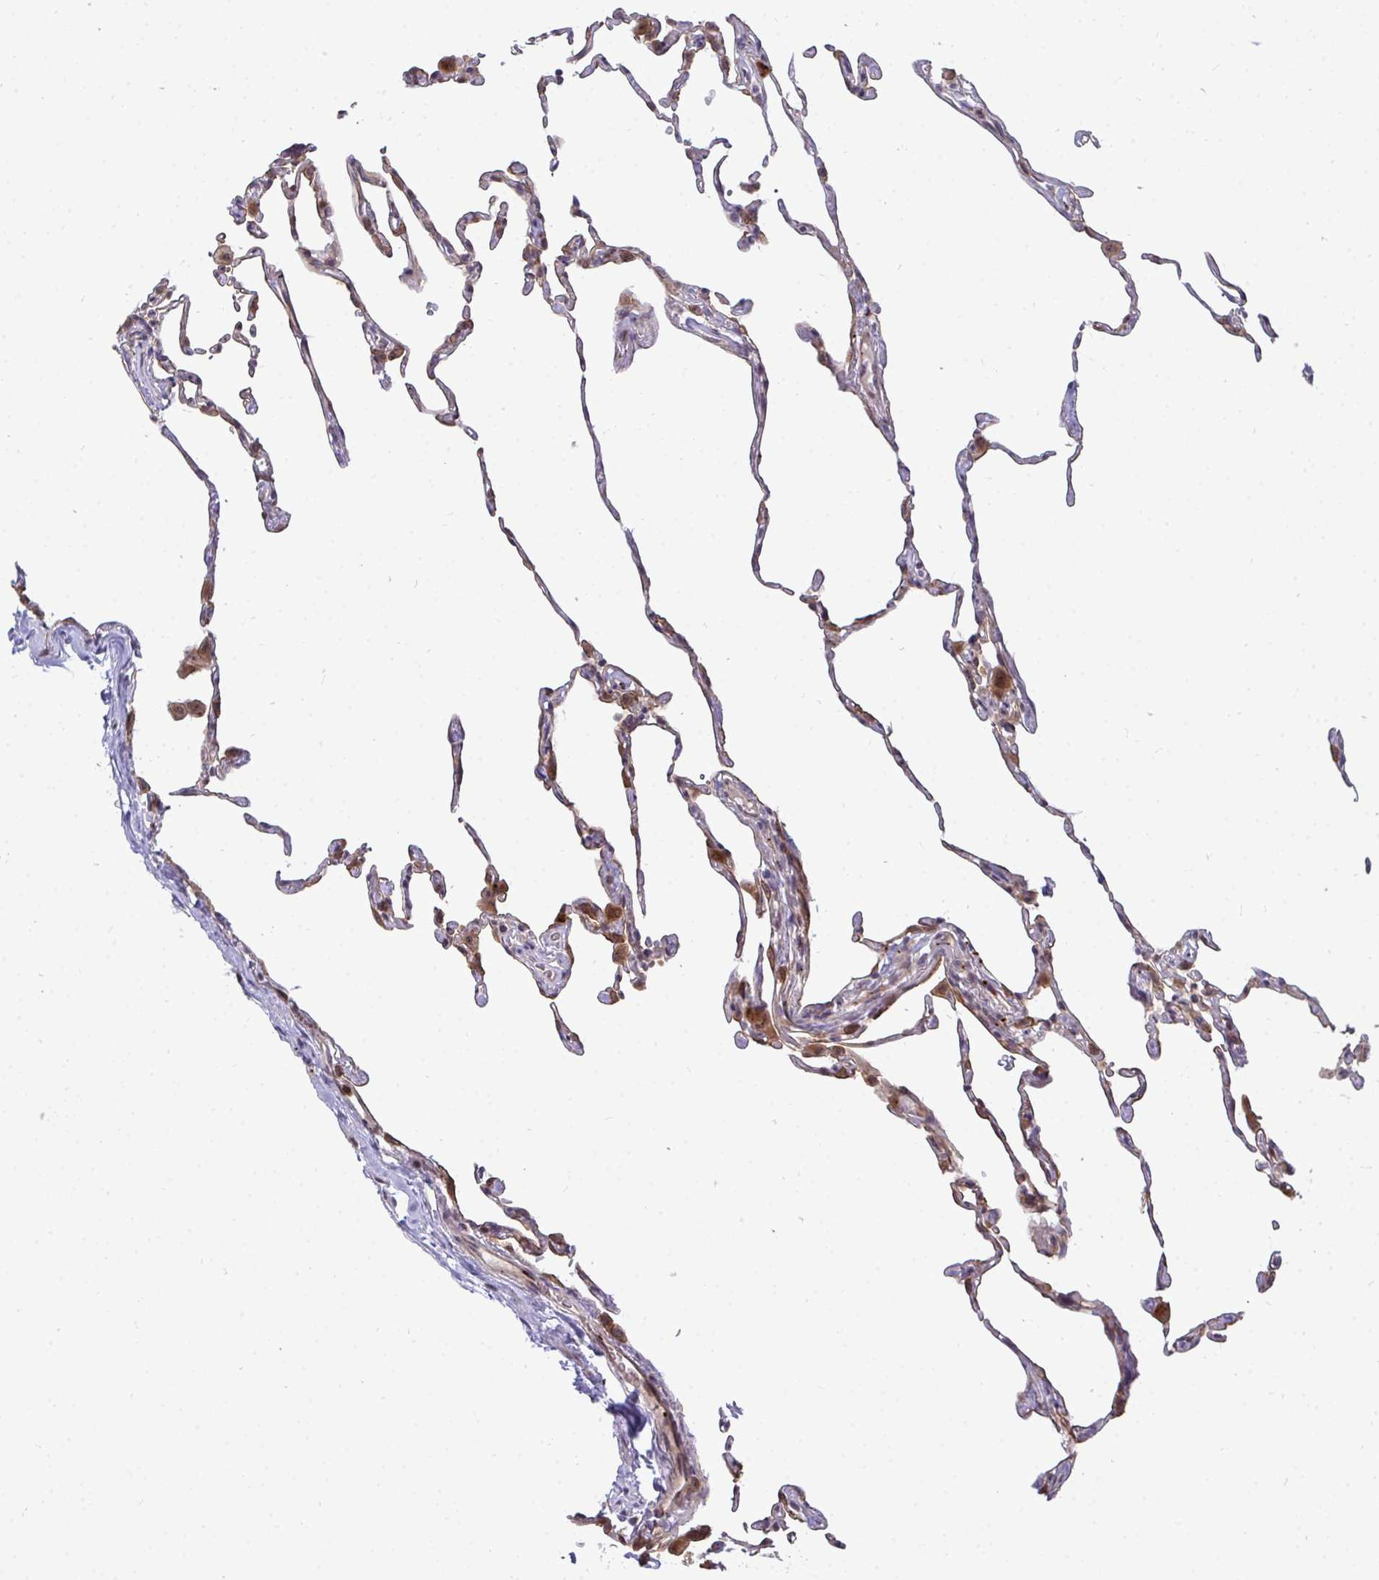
{"staining": {"intensity": "moderate", "quantity": "<25%", "location": "cytoplasmic/membranous"}, "tissue": "lung", "cell_type": "Alveolar cells", "image_type": "normal", "snomed": [{"axis": "morphology", "description": "Normal tissue, NOS"}, {"axis": "topography", "description": "Lung"}], "caption": "A low amount of moderate cytoplasmic/membranous positivity is appreciated in approximately <25% of alveolar cells in normal lung.", "gene": "TRIM44", "patient": {"sex": "female", "age": 57}}